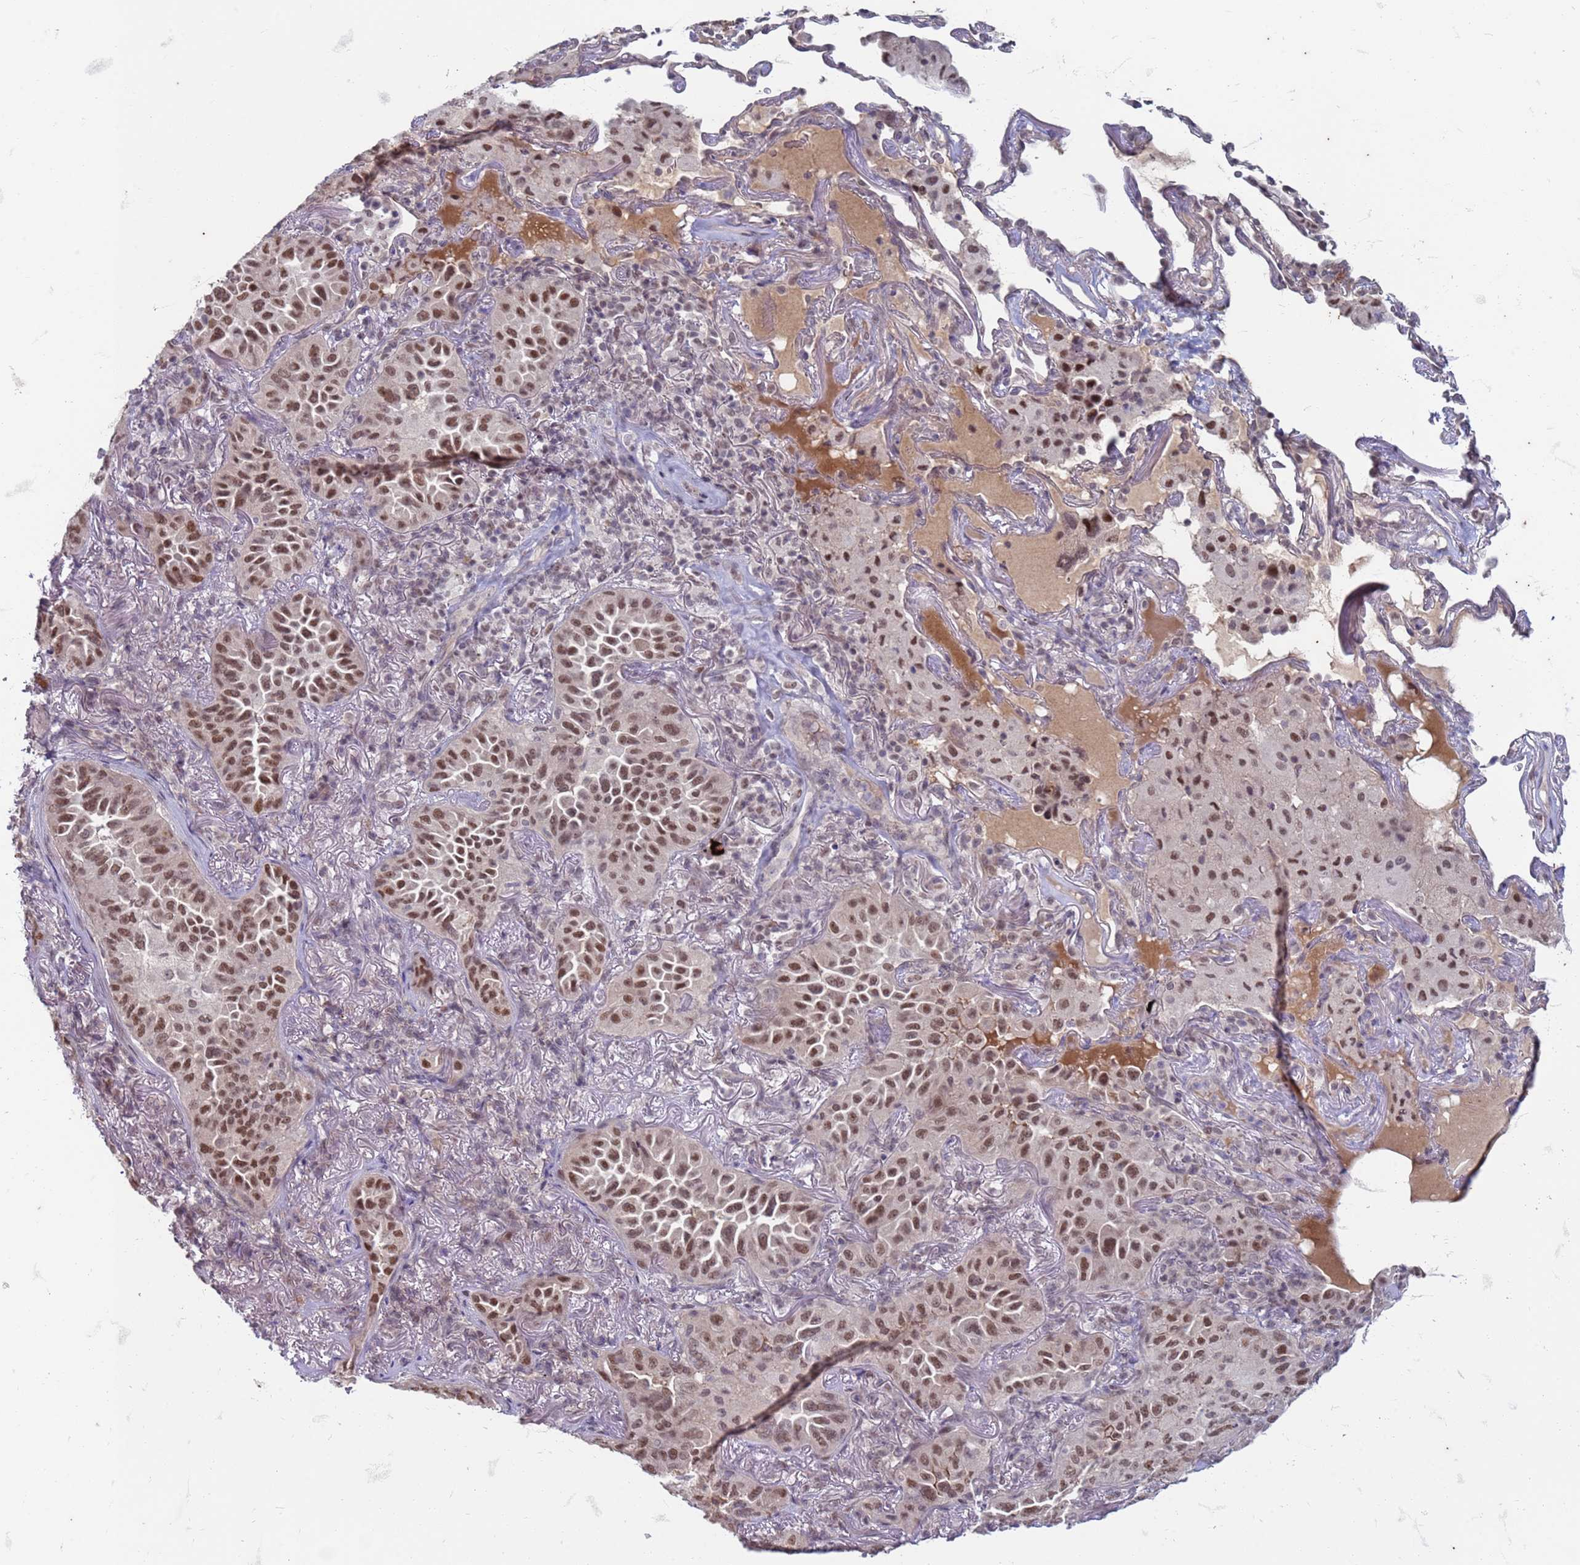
{"staining": {"intensity": "moderate", "quantity": ">75%", "location": "nuclear"}, "tissue": "lung cancer", "cell_type": "Tumor cells", "image_type": "cancer", "snomed": [{"axis": "morphology", "description": "Adenocarcinoma, NOS"}, {"axis": "topography", "description": "Lung"}], "caption": "Immunohistochemical staining of human lung adenocarcinoma exhibits medium levels of moderate nuclear protein positivity in about >75% of tumor cells. (IHC, brightfield microscopy, high magnification).", "gene": "TRMT6", "patient": {"sex": "female", "age": 69}}